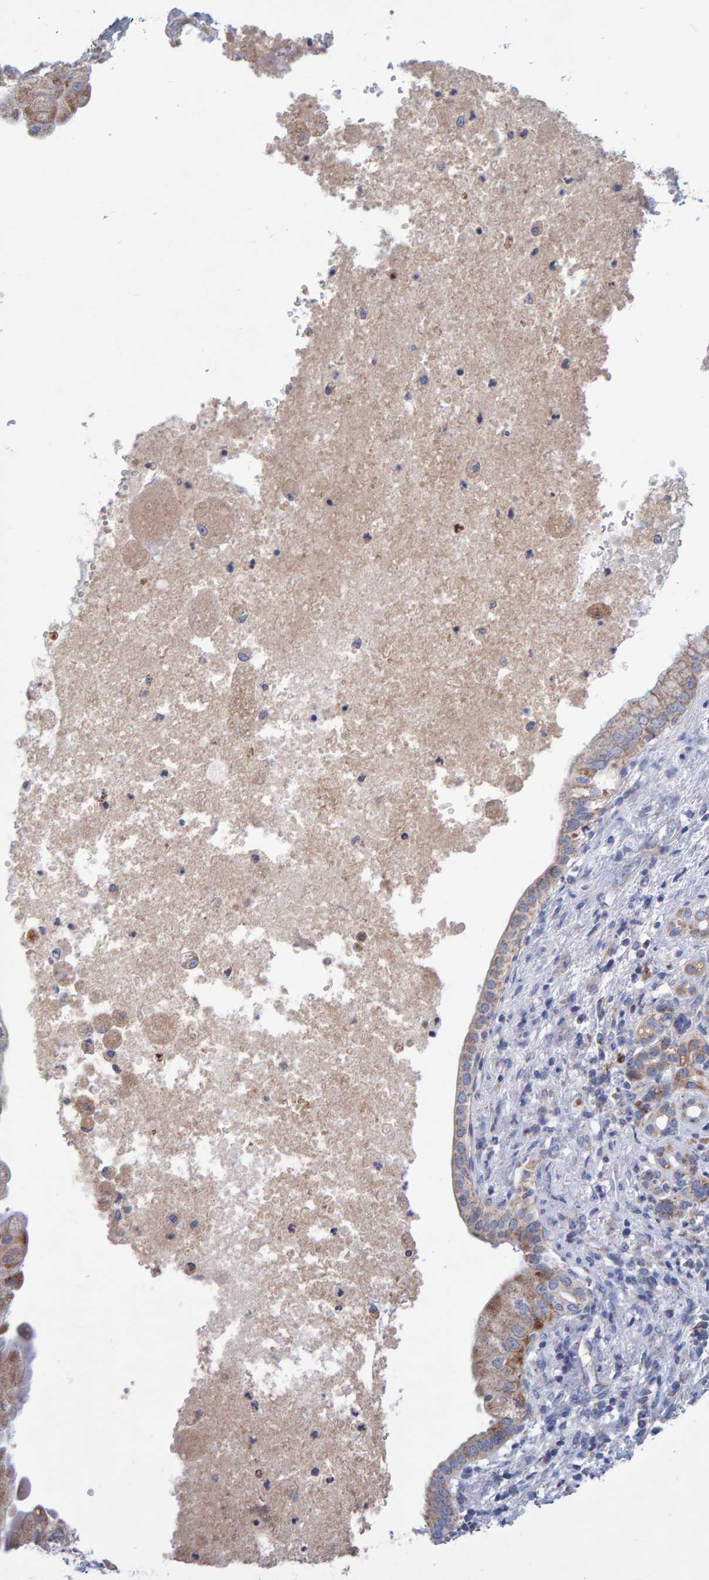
{"staining": {"intensity": "moderate", "quantity": "<25%", "location": "cytoplasmic/membranous"}, "tissue": "pancreatic cancer", "cell_type": "Tumor cells", "image_type": "cancer", "snomed": [{"axis": "morphology", "description": "Adenocarcinoma, NOS"}, {"axis": "topography", "description": "Pancreas"}], "caption": "Immunohistochemical staining of human pancreatic cancer (adenocarcinoma) displays low levels of moderate cytoplasmic/membranous expression in about <25% of tumor cells. (IHC, brightfield microscopy, high magnification).", "gene": "EFR3A", "patient": {"sex": "female", "age": 78}}